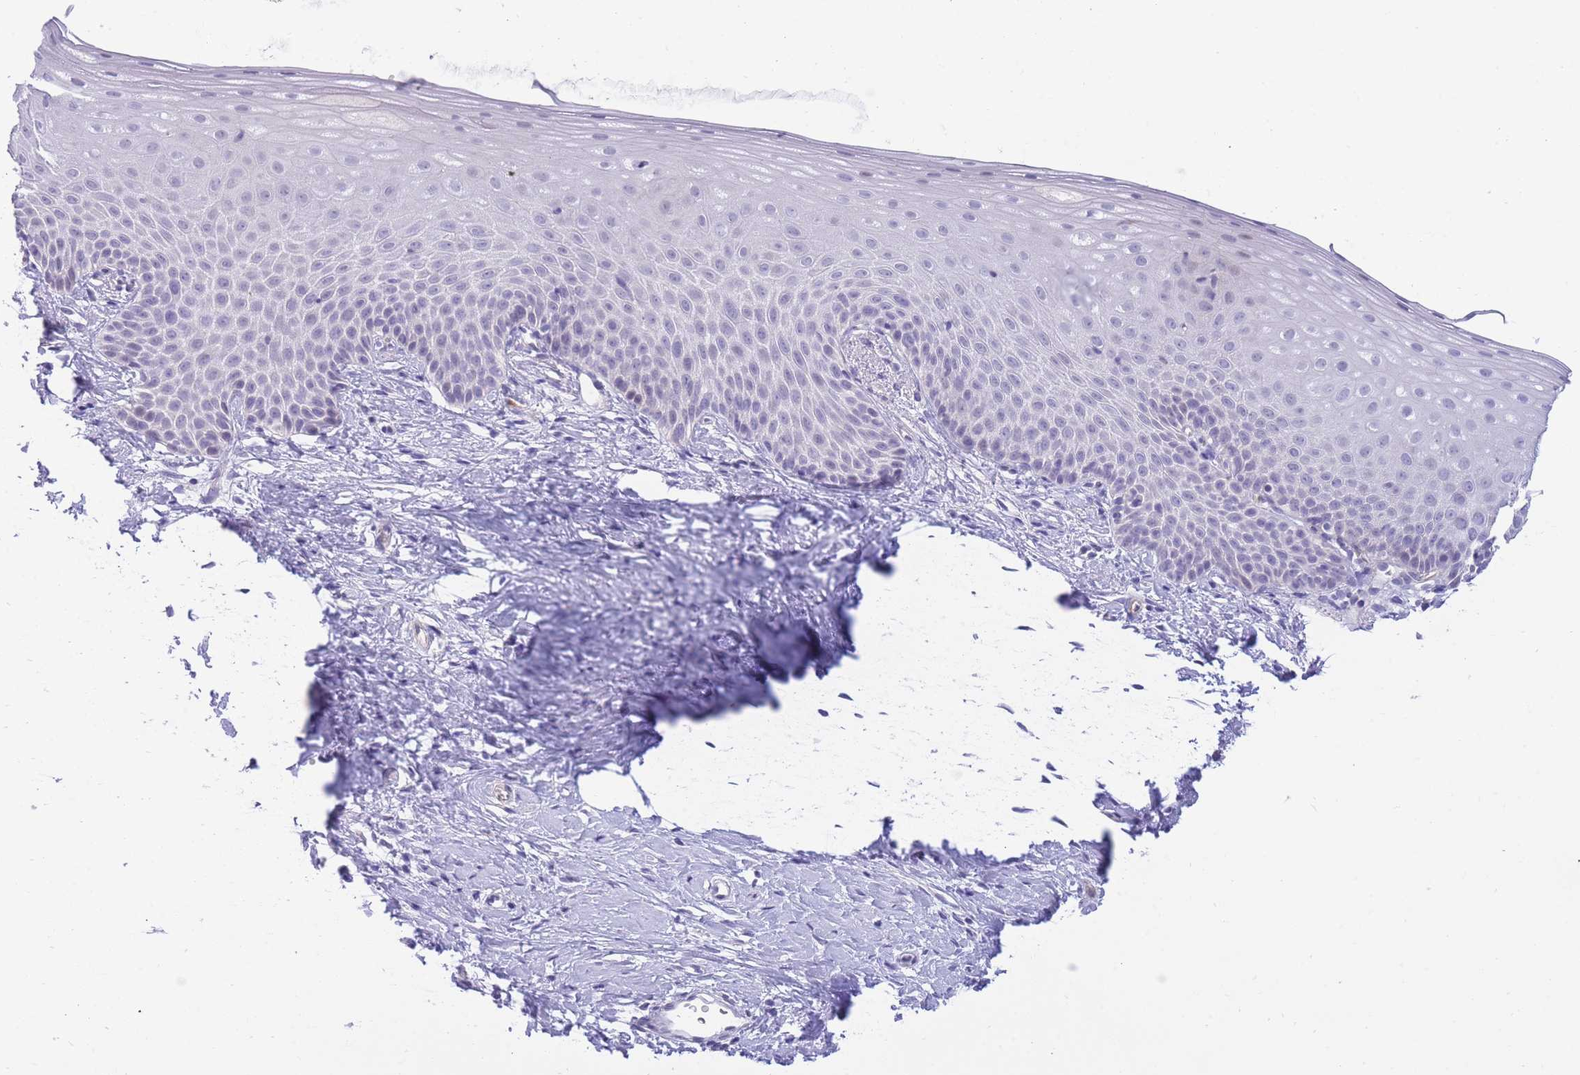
{"staining": {"intensity": "weak", "quantity": "<25%", "location": "nuclear"}, "tissue": "cervix", "cell_type": "Glandular cells", "image_type": "normal", "snomed": [{"axis": "morphology", "description": "Normal tissue, NOS"}, {"axis": "topography", "description": "Cervix"}], "caption": "The IHC histopathology image has no significant staining in glandular cells of cervix.", "gene": "PRR23A", "patient": {"sex": "female", "age": 57}}